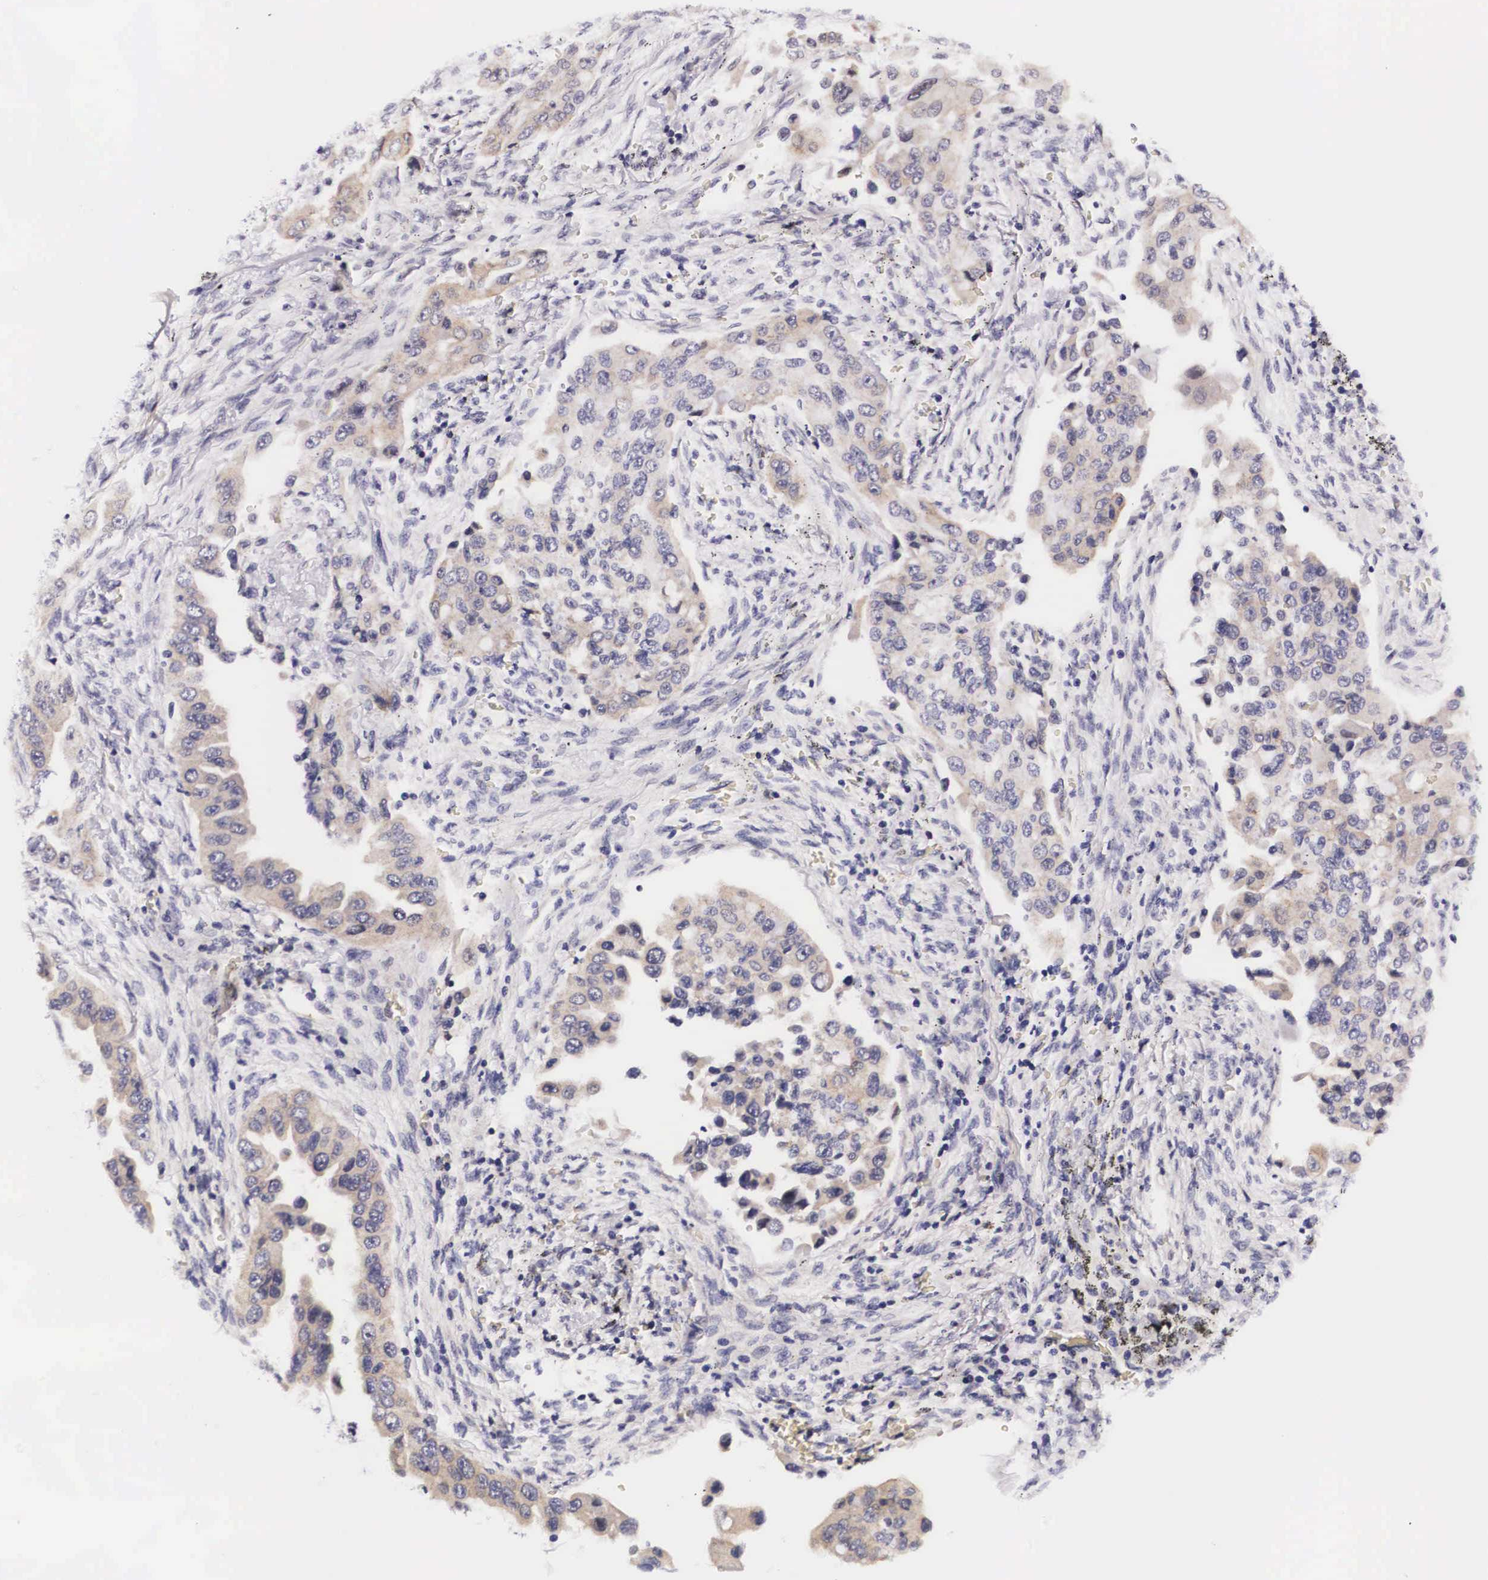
{"staining": {"intensity": "weak", "quantity": "25%-75%", "location": "cytoplasmic/membranous"}, "tissue": "lung cancer", "cell_type": "Tumor cells", "image_type": "cancer", "snomed": [{"axis": "morphology", "description": "Adenocarcinoma, NOS"}, {"axis": "topography", "description": "Lung"}], "caption": "Brown immunohistochemical staining in adenocarcinoma (lung) displays weak cytoplasmic/membranous positivity in approximately 25%-75% of tumor cells.", "gene": "PHETA2", "patient": {"sex": "male", "age": 68}}